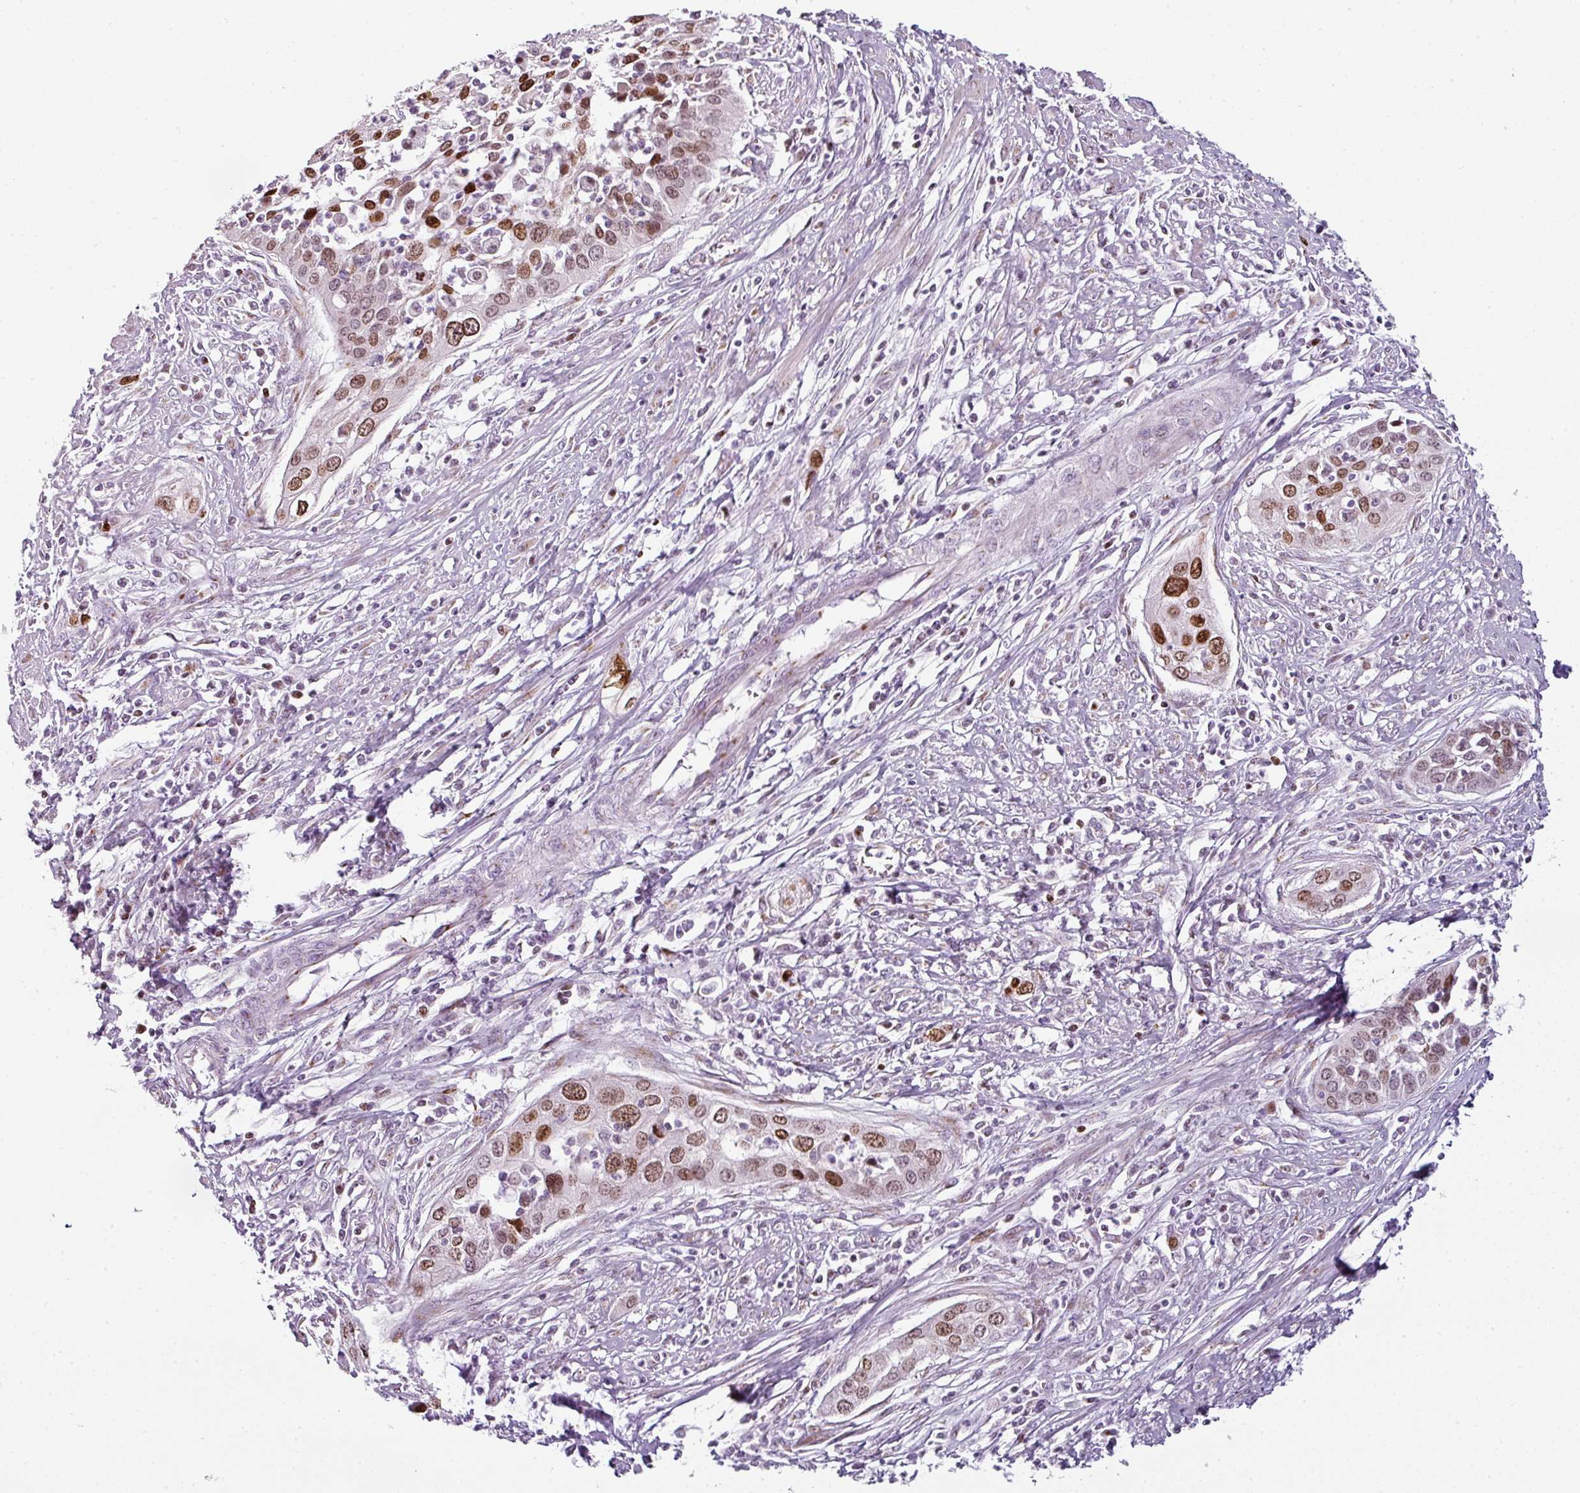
{"staining": {"intensity": "moderate", "quantity": ">75%", "location": "nuclear"}, "tissue": "cervical cancer", "cell_type": "Tumor cells", "image_type": "cancer", "snomed": [{"axis": "morphology", "description": "Squamous cell carcinoma, NOS"}, {"axis": "topography", "description": "Cervix"}], "caption": "Cervical squamous cell carcinoma stained for a protein (brown) displays moderate nuclear positive expression in approximately >75% of tumor cells.", "gene": "SYT8", "patient": {"sex": "female", "age": 34}}